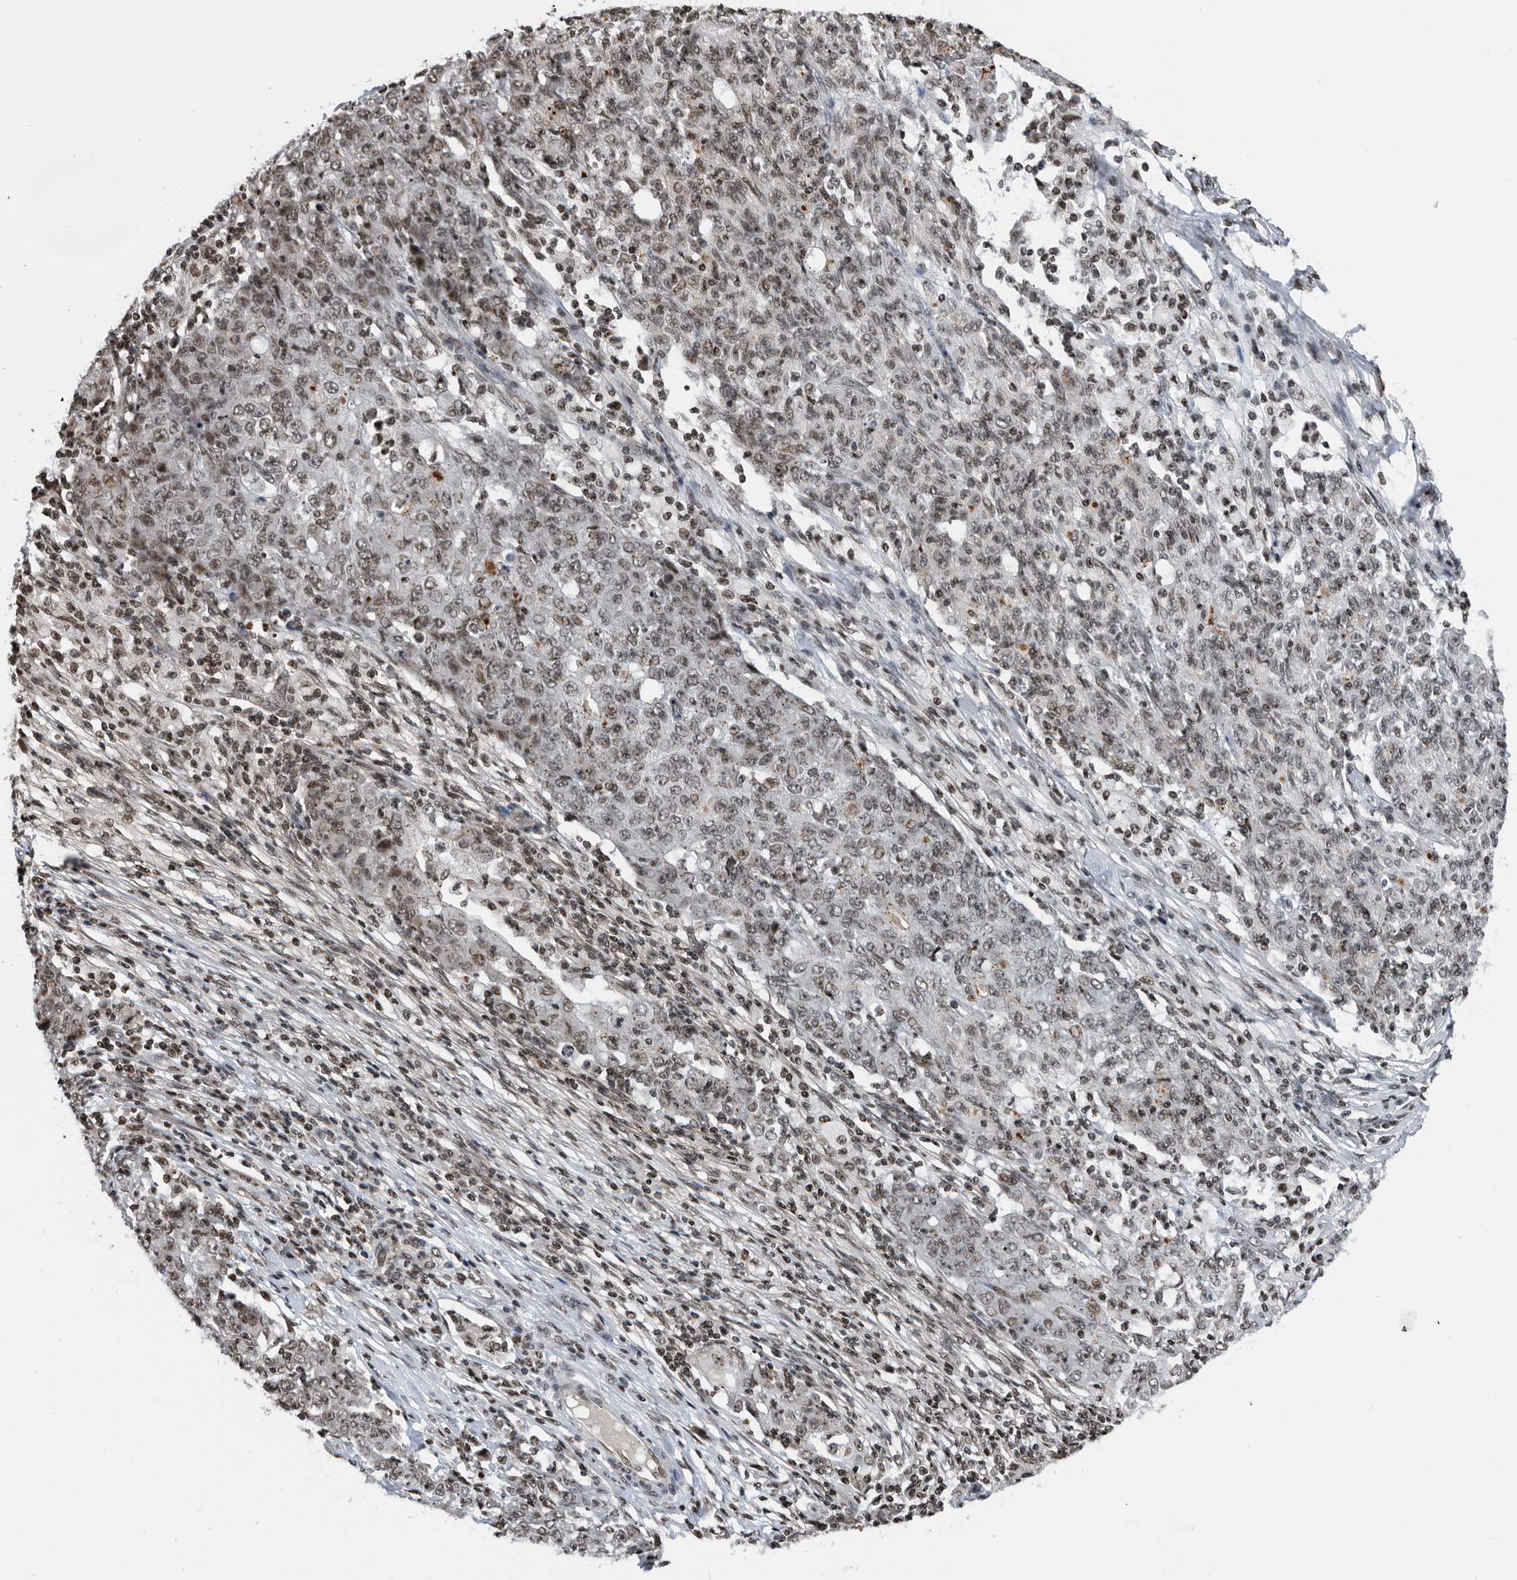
{"staining": {"intensity": "weak", "quantity": "<25%", "location": "nuclear"}, "tissue": "ovarian cancer", "cell_type": "Tumor cells", "image_type": "cancer", "snomed": [{"axis": "morphology", "description": "Carcinoma, endometroid"}, {"axis": "topography", "description": "Ovary"}], "caption": "Immunohistochemistry of human ovarian cancer exhibits no positivity in tumor cells.", "gene": "SNRNP48", "patient": {"sex": "female", "age": 42}}